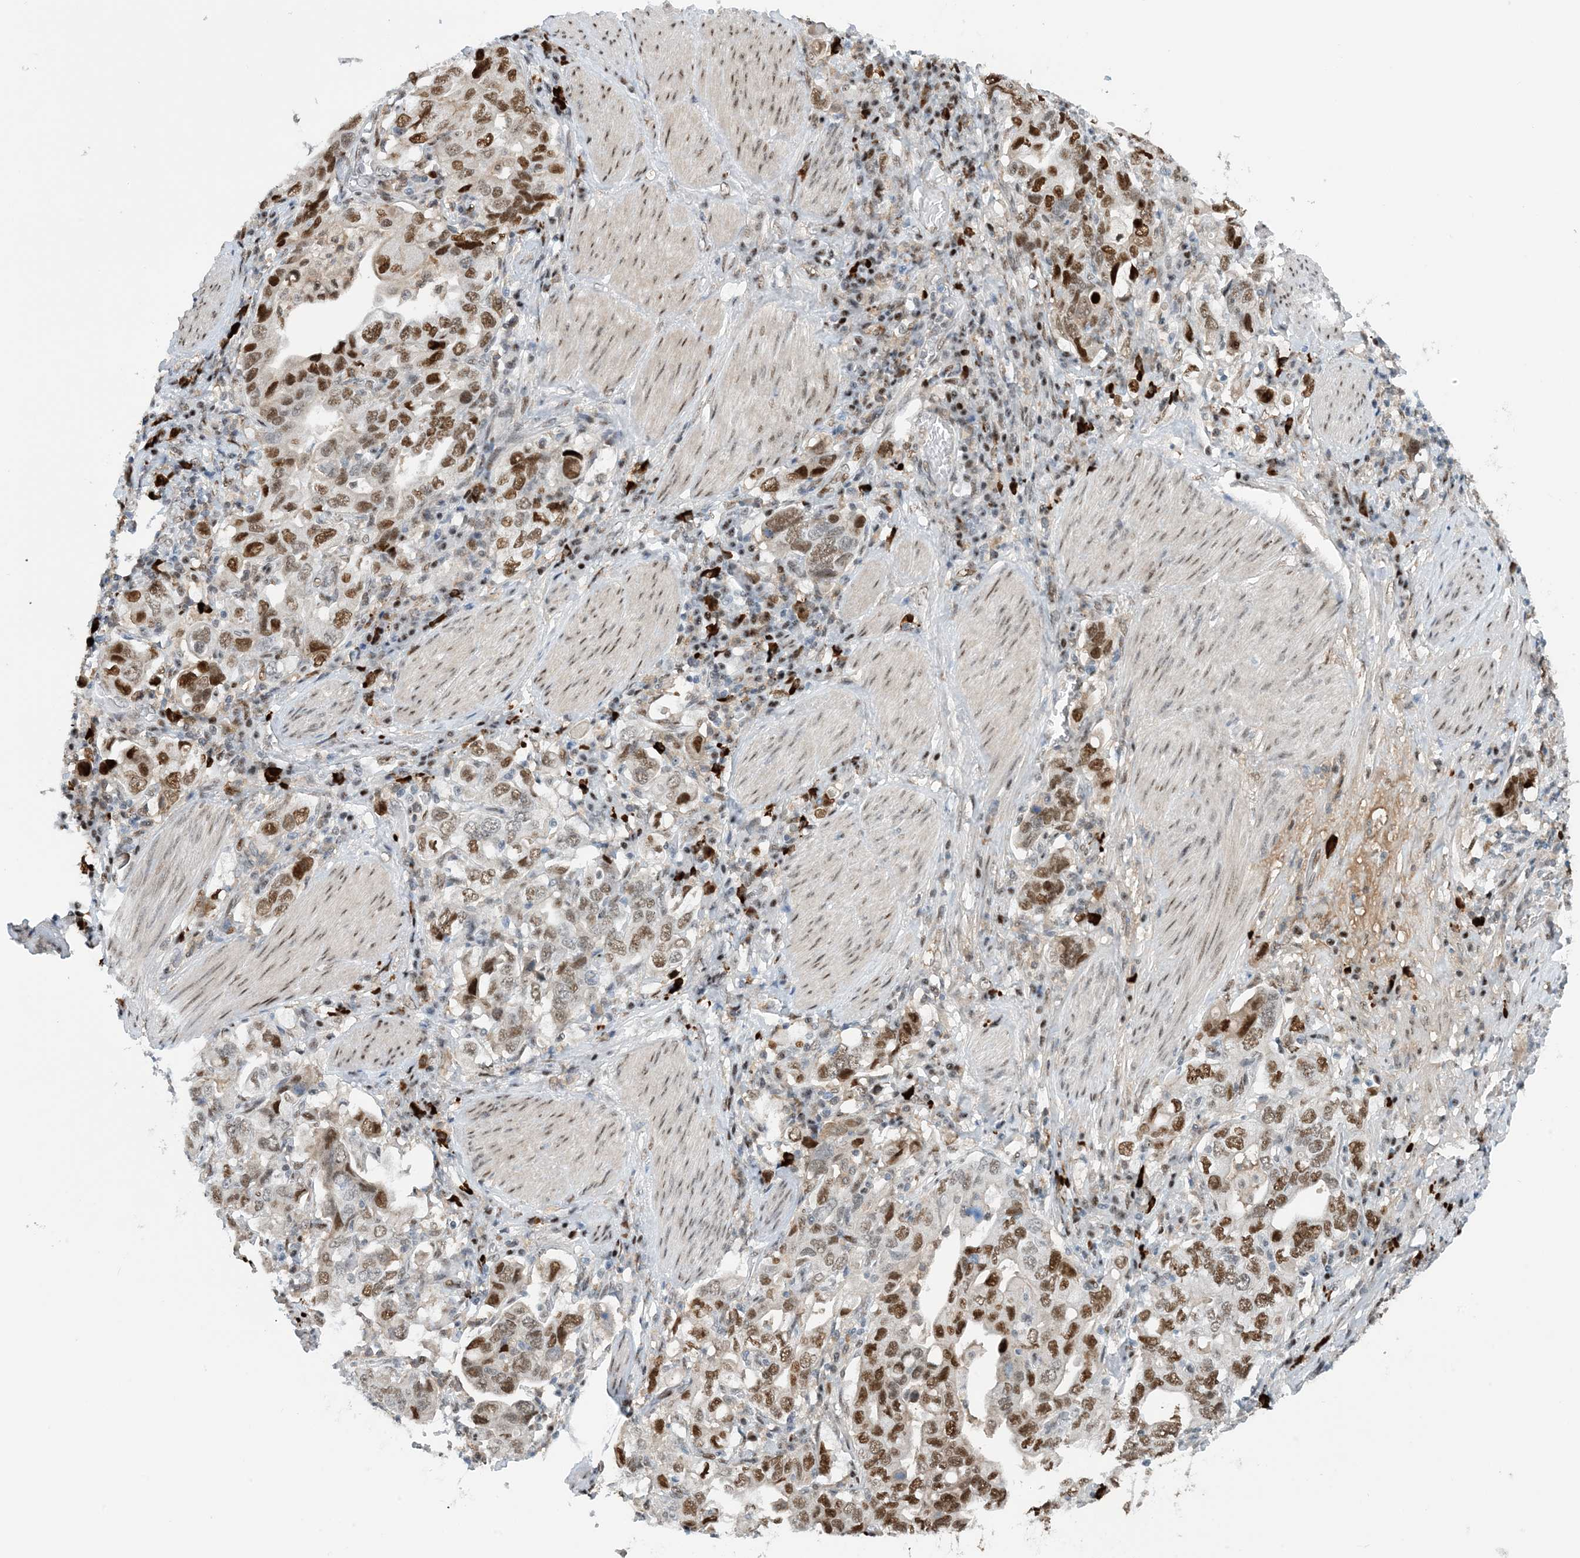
{"staining": {"intensity": "moderate", "quantity": ">75%", "location": "nuclear"}, "tissue": "stomach cancer", "cell_type": "Tumor cells", "image_type": "cancer", "snomed": [{"axis": "morphology", "description": "Adenocarcinoma, NOS"}, {"axis": "topography", "description": "Stomach, upper"}], "caption": "IHC staining of stomach cancer, which reveals medium levels of moderate nuclear staining in about >75% of tumor cells indicating moderate nuclear protein positivity. The staining was performed using DAB (3,3'-diaminobenzidine) (brown) for protein detection and nuclei were counterstained in hematoxylin (blue).", "gene": "HEMK1", "patient": {"sex": "male", "age": 62}}